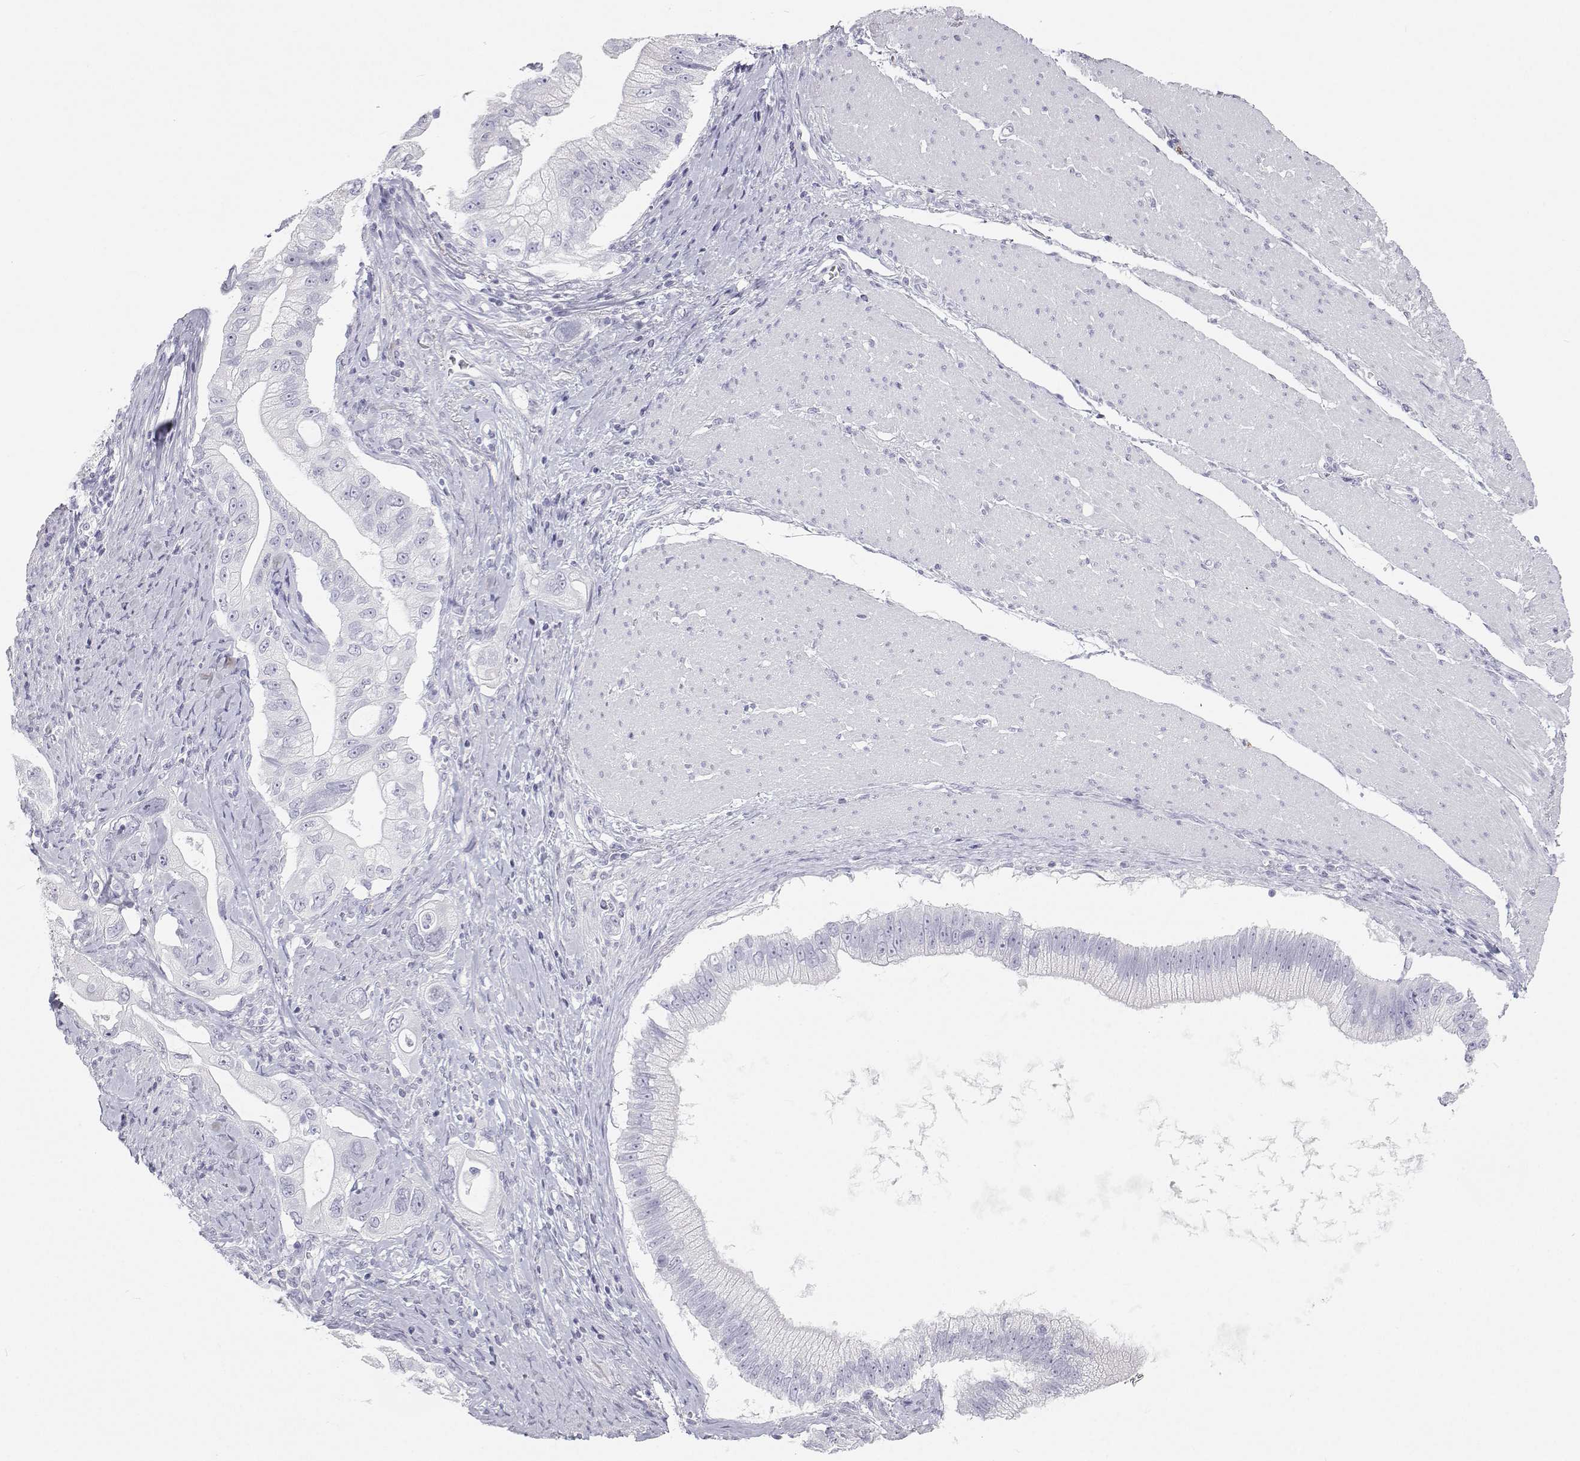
{"staining": {"intensity": "negative", "quantity": "none", "location": "none"}, "tissue": "pancreatic cancer", "cell_type": "Tumor cells", "image_type": "cancer", "snomed": [{"axis": "morphology", "description": "Adenocarcinoma, NOS"}, {"axis": "topography", "description": "Pancreas"}], "caption": "Immunohistochemical staining of human pancreatic cancer shows no significant expression in tumor cells. The staining is performed using DAB (3,3'-diaminobenzidine) brown chromogen with nuclei counter-stained in using hematoxylin.", "gene": "SFTPB", "patient": {"sex": "male", "age": 70}}